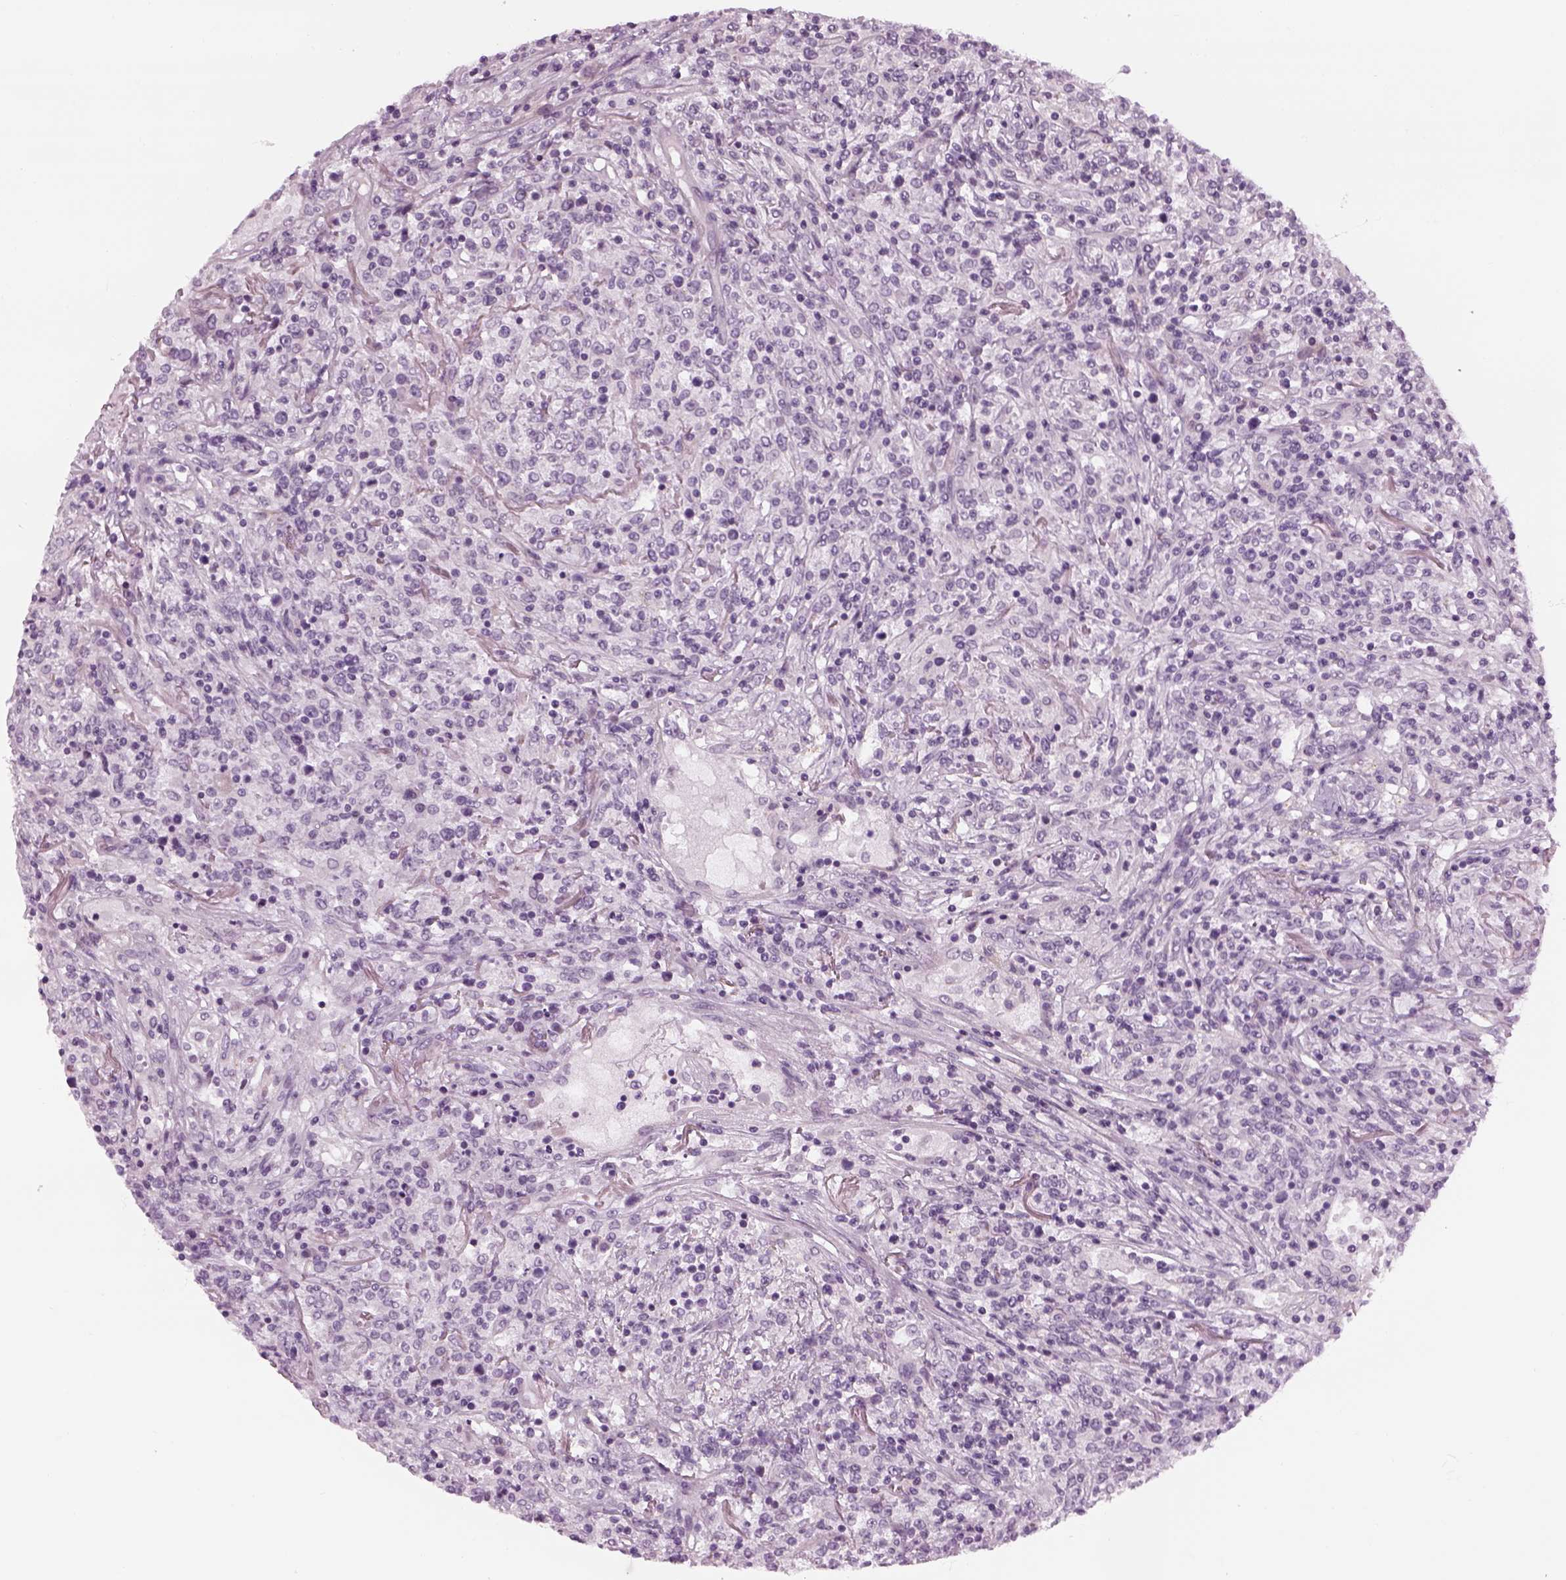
{"staining": {"intensity": "negative", "quantity": "none", "location": "none"}, "tissue": "lymphoma", "cell_type": "Tumor cells", "image_type": "cancer", "snomed": [{"axis": "morphology", "description": "Malignant lymphoma, non-Hodgkin's type, High grade"}, {"axis": "topography", "description": "Lung"}], "caption": "Immunohistochemistry (IHC) micrograph of neoplastic tissue: high-grade malignant lymphoma, non-Hodgkin's type stained with DAB (3,3'-diaminobenzidine) exhibits no significant protein expression in tumor cells.", "gene": "LRRIQ3", "patient": {"sex": "male", "age": 79}}